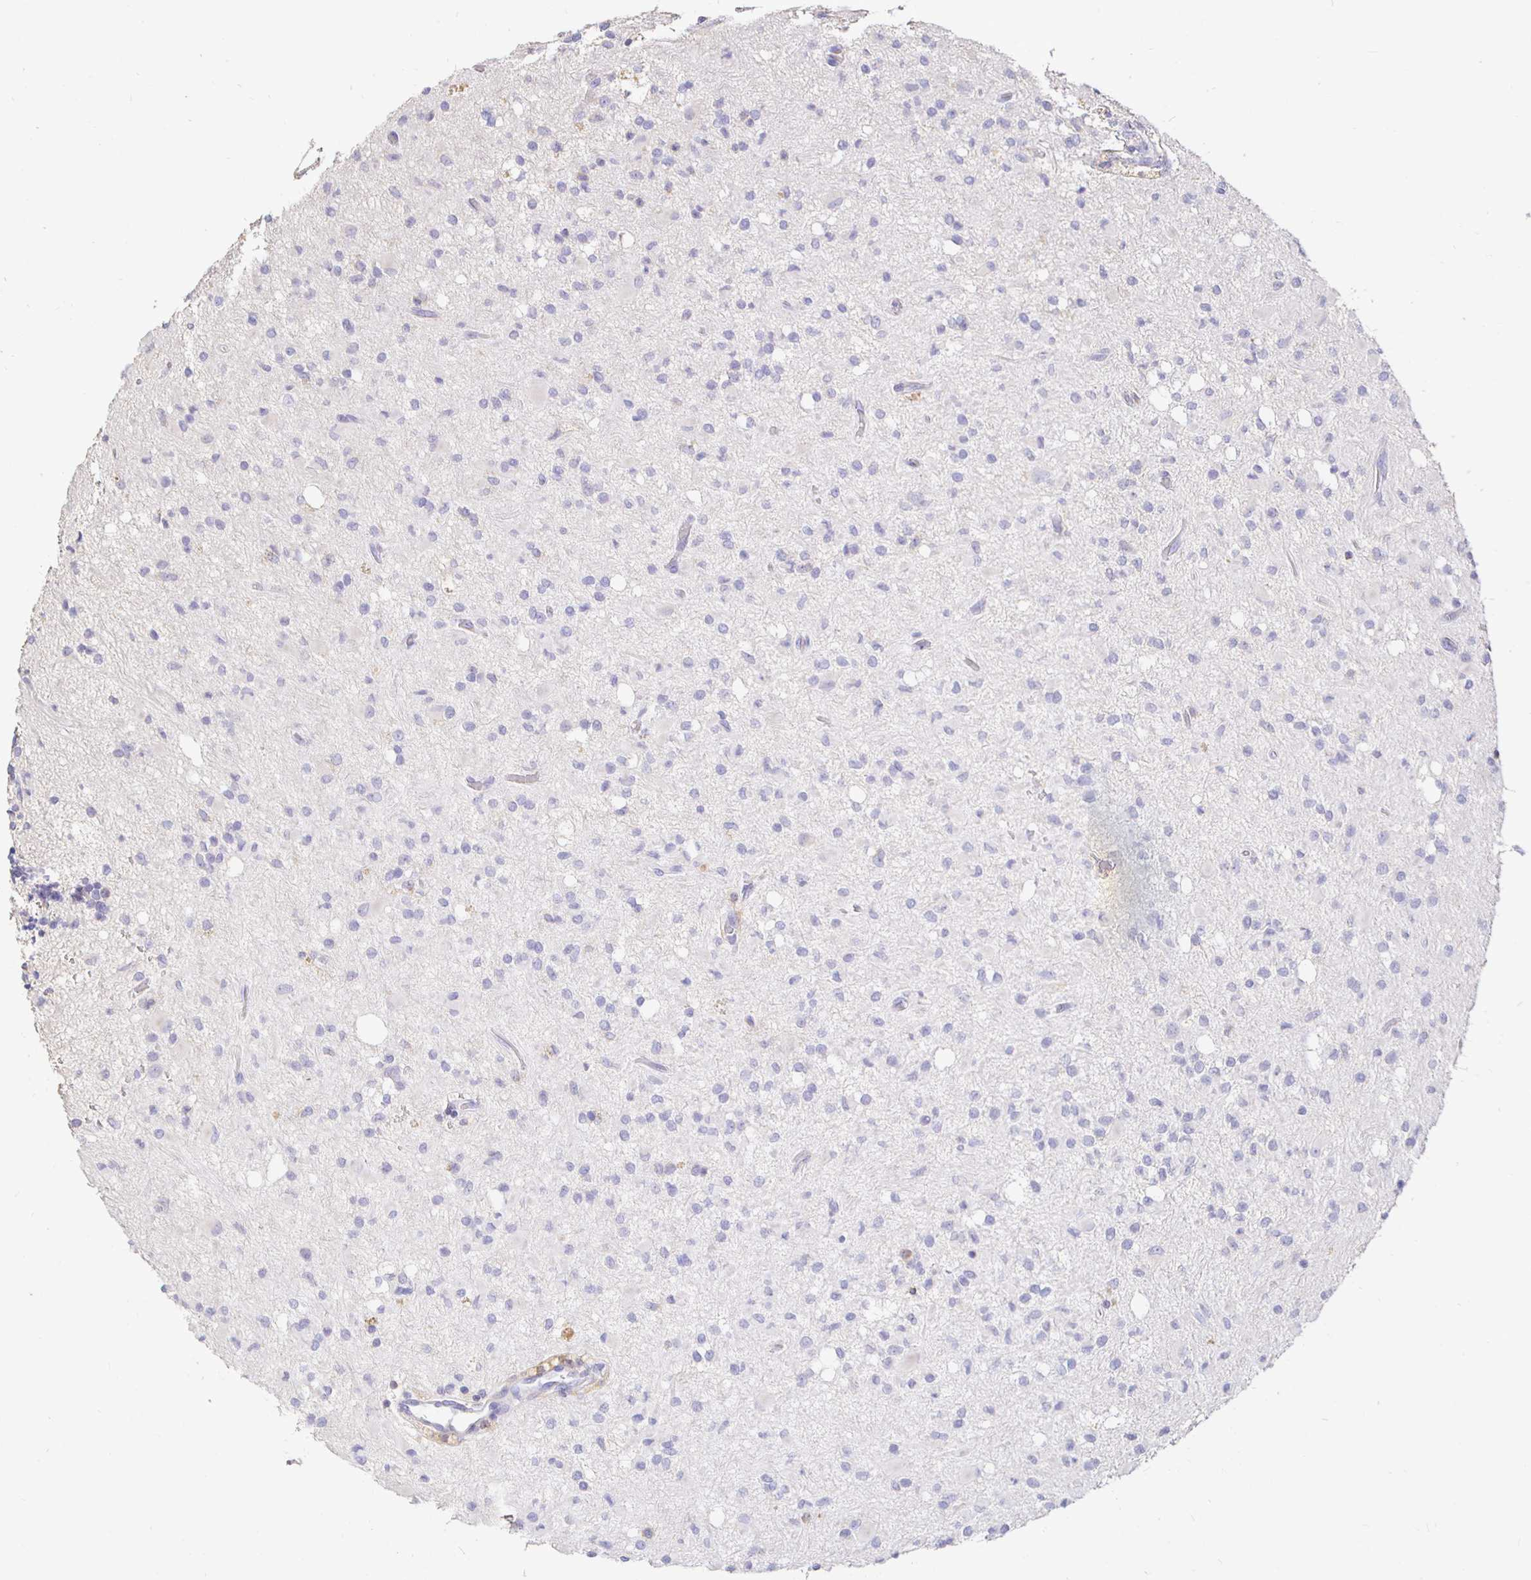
{"staining": {"intensity": "negative", "quantity": "none", "location": "none"}, "tissue": "glioma", "cell_type": "Tumor cells", "image_type": "cancer", "snomed": [{"axis": "morphology", "description": "Glioma, malignant, Low grade"}, {"axis": "topography", "description": "Brain"}], "caption": "High magnification brightfield microscopy of low-grade glioma (malignant) stained with DAB (3,3'-diaminobenzidine) (brown) and counterstained with hematoxylin (blue): tumor cells show no significant positivity.", "gene": "CXCR3", "patient": {"sex": "female", "age": 33}}